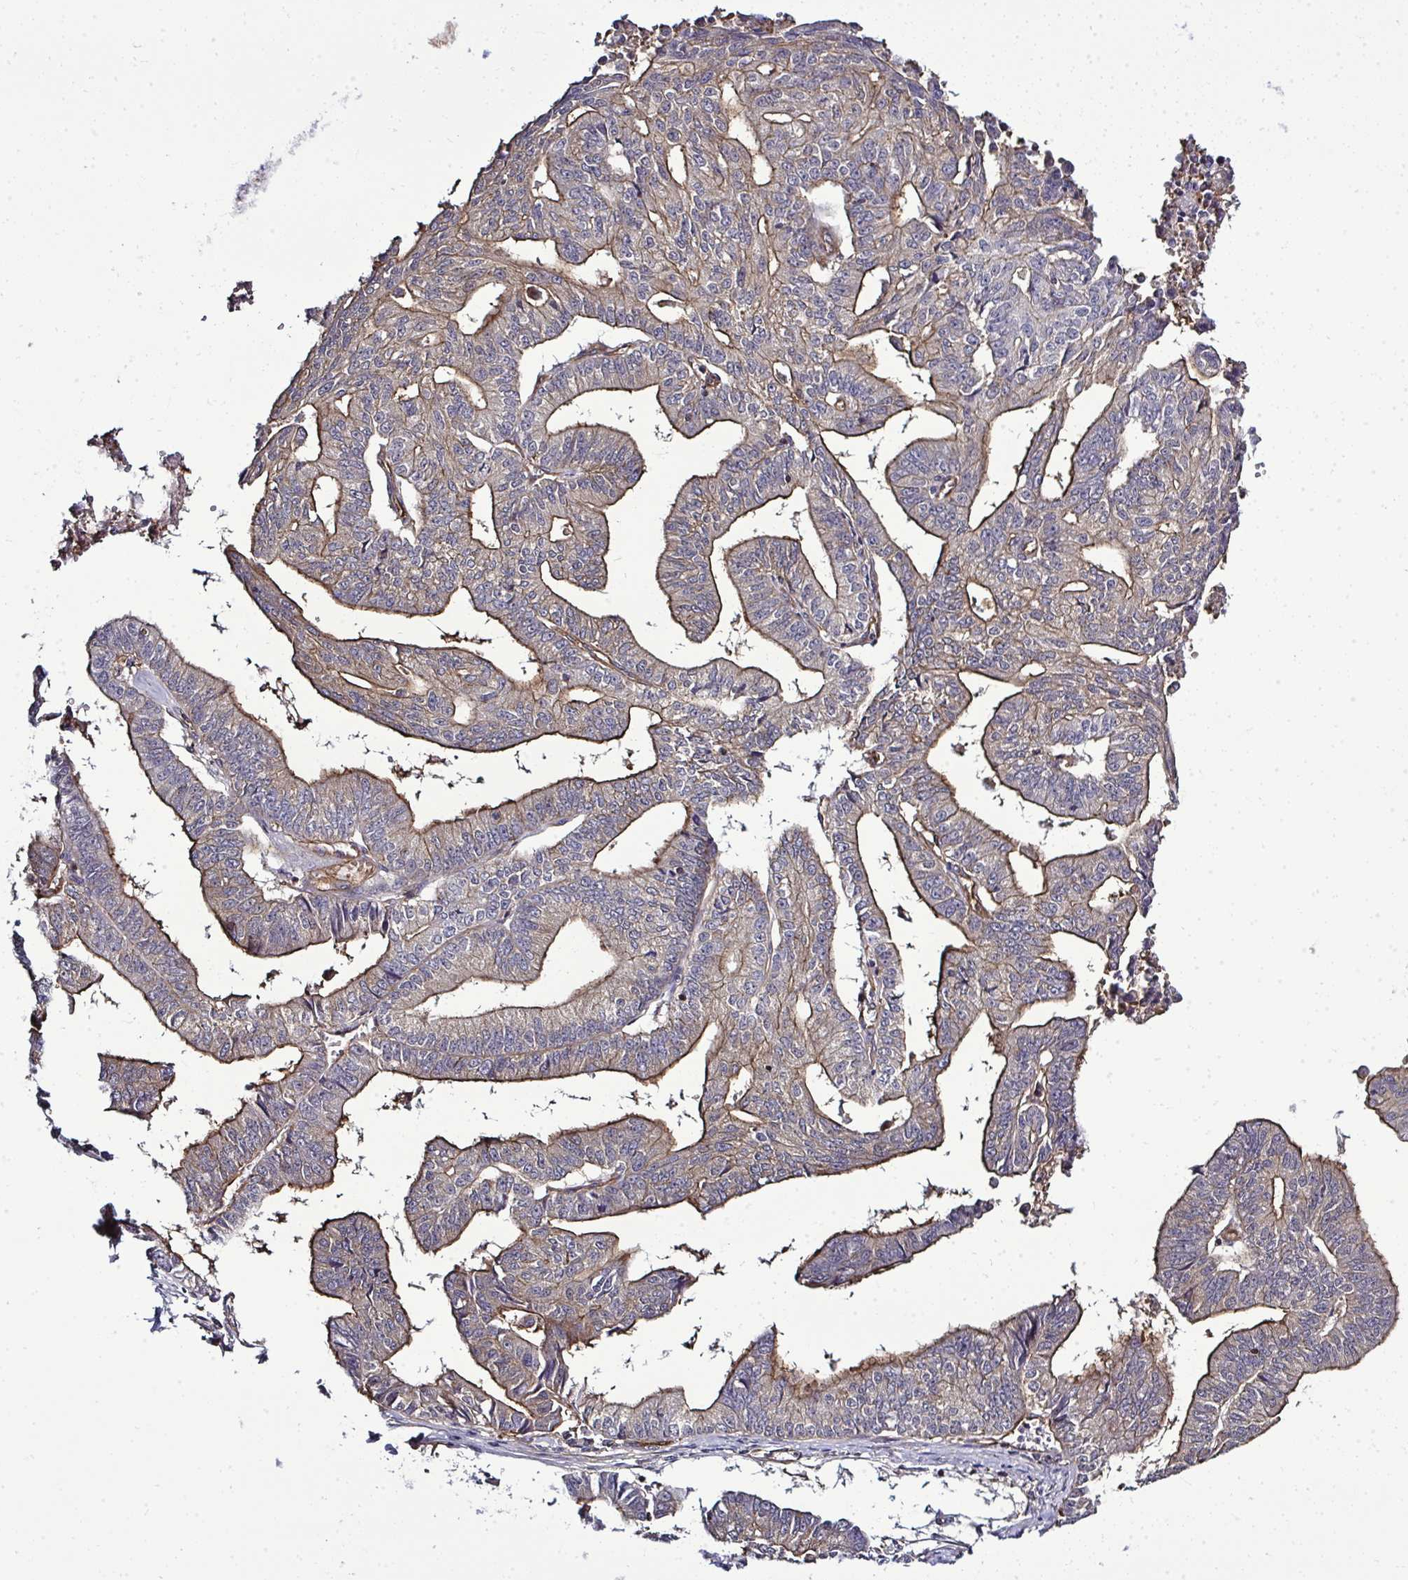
{"staining": {"intensity": "moderate", "quantity": "<25%", "location": "cytoplasmic/membranous"}, "tissue": "endometrial cancer", "cell_type": "Tumor cells", "image_type": "cancer", "snomed": [{"axis": "morphology", "description": "Adenocarcinoma, NOS"}, {"axis": "topography", "description": "Endometrium"}], "caption": "A high-resolution image shows immunohistochemistry (IHC) staining of endometrial adenocarcinoma, which shows moderate cytoplasmic/membranous staining in approximately <25% of tumor cells.", "gene": "FUT10", "patient": {"sex": "female", "age": 65}}